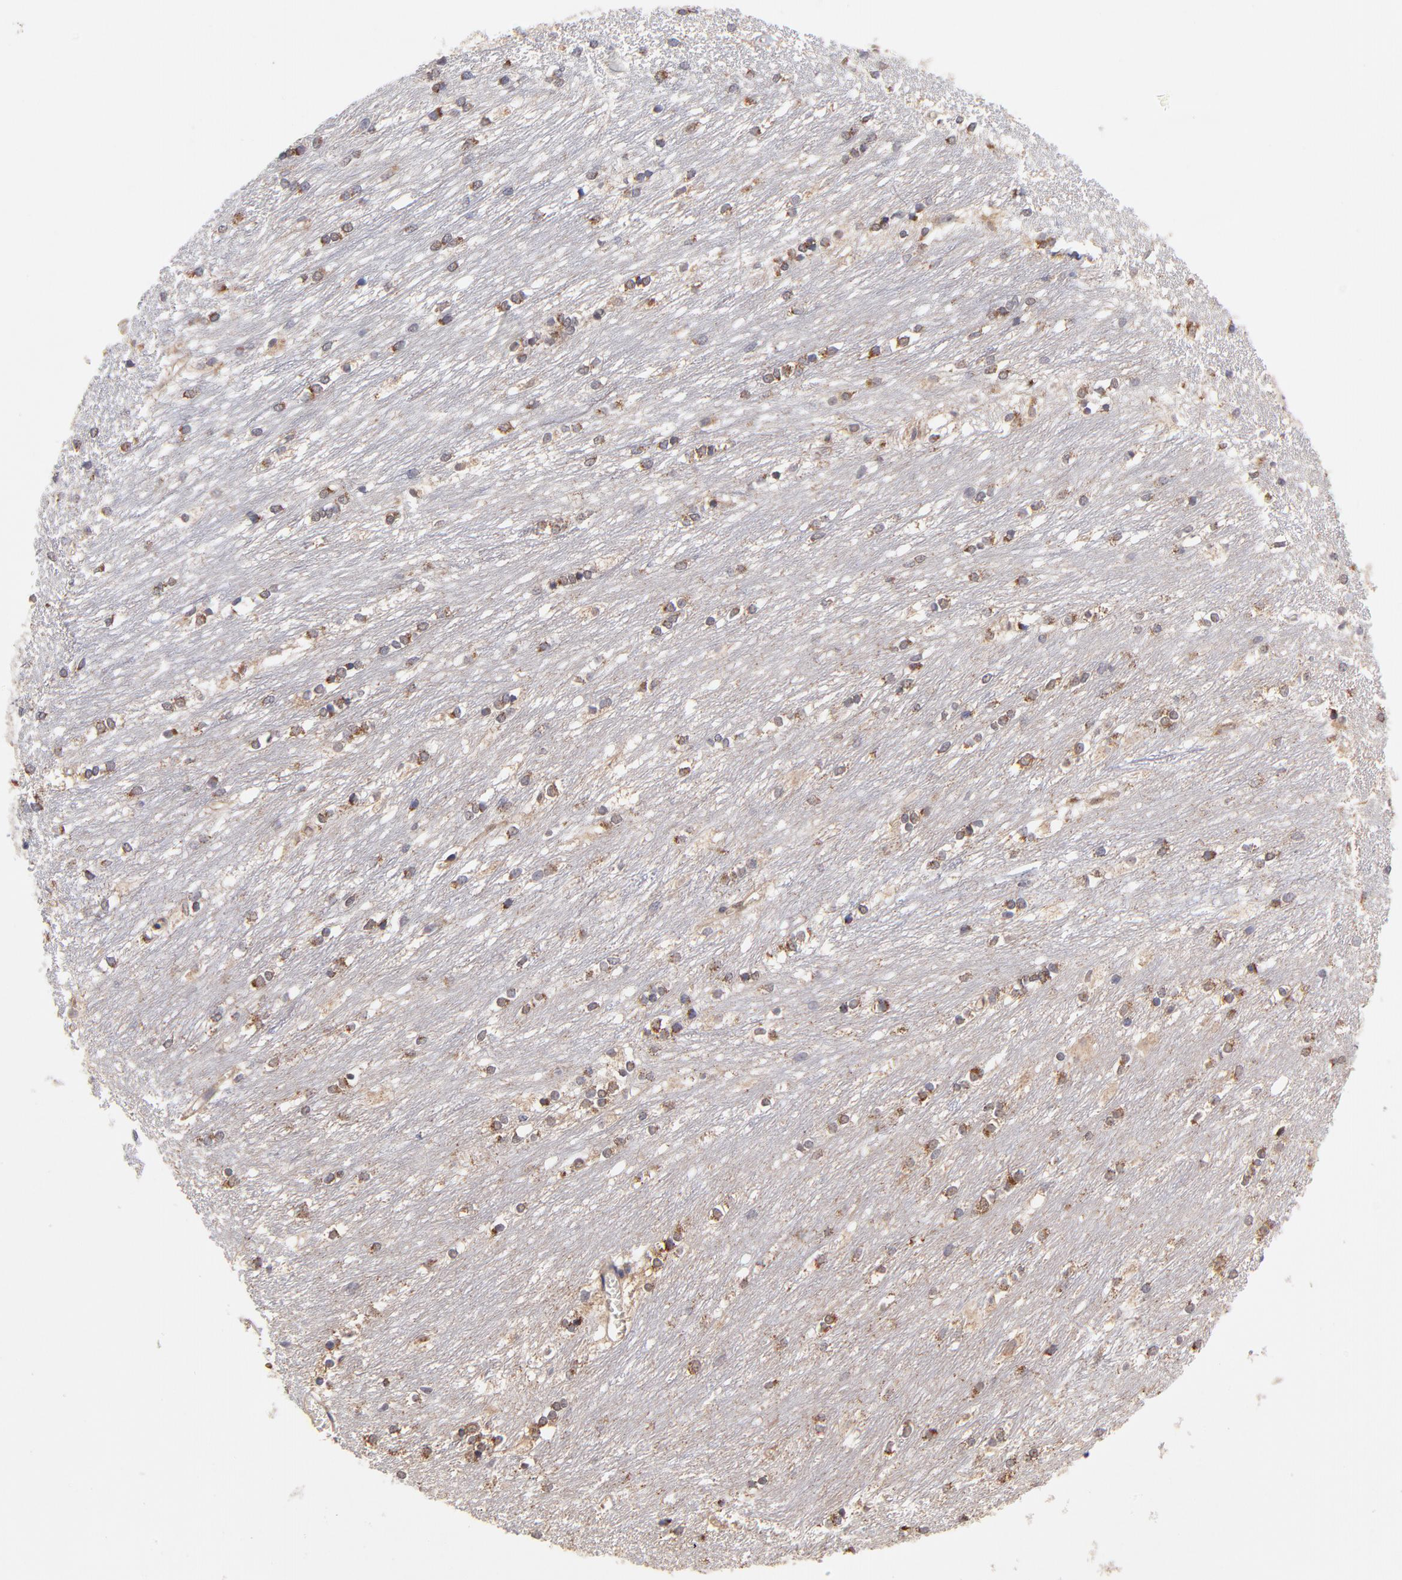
{"staining": {"intensity": "weak", "quantity": "<25%", "location": "cytoplasmic/membranous"}, "tissue": "caudate", "cell_type": "Glial cells", "image_type": "normal", "snomed": [{"axis": "morphology", "description": "Normal tissue, NOS"}, {"axis": "topography", "description": "Lateral ventricle wall"}], "caption": "Histopathology image shows no significant protein expression in glial cells of normal caudate. The staining is performed using DAB (3,3'-diaminobenzidine) brown chromogen with nuclei counter-stained in using hematoxylin.", "gene": "UBE2H", "patient": {"sex": "female", "age": 19}}